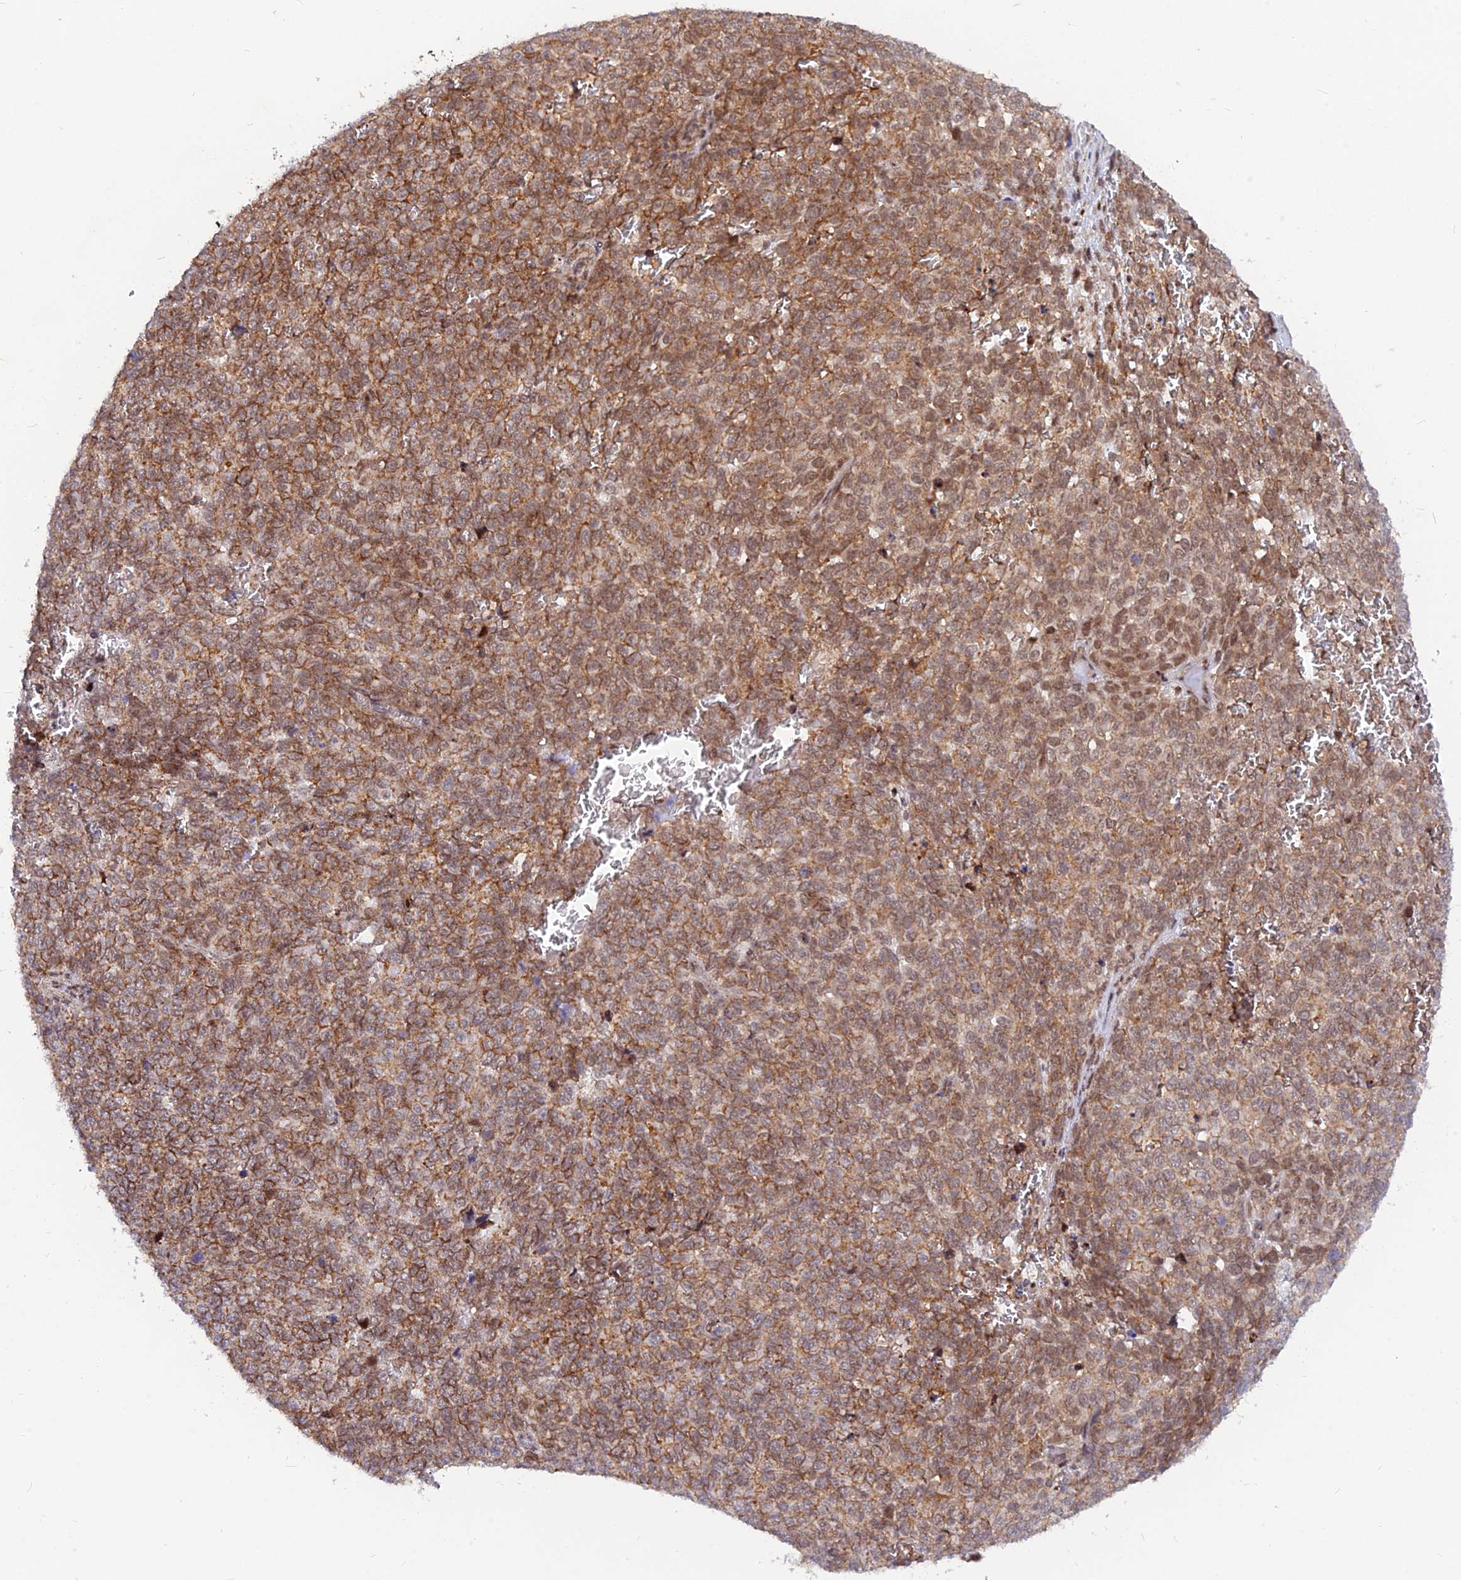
{"staining": {"intensity": "moderate", "quantity": ">75%", "location": "cytoplasmic/membranous,nuclear"}, "tissue": "melanoma", "cell_type": "Tumor cells", "image_type": "cancer", "snomed": [{"axis": "morphology", "description": "Malignant melanoma, NOS"}, {"axis": "topography", "description": "Nose, NOS"}], "caption": "This is a histology image of IHC staining of melanoma, which shows moderate expression in the cytoplasmic/membranous and nuclear of tumor cells.", "gene": "VSTM2L", "patient": {"sex": "female", "age": 48}}